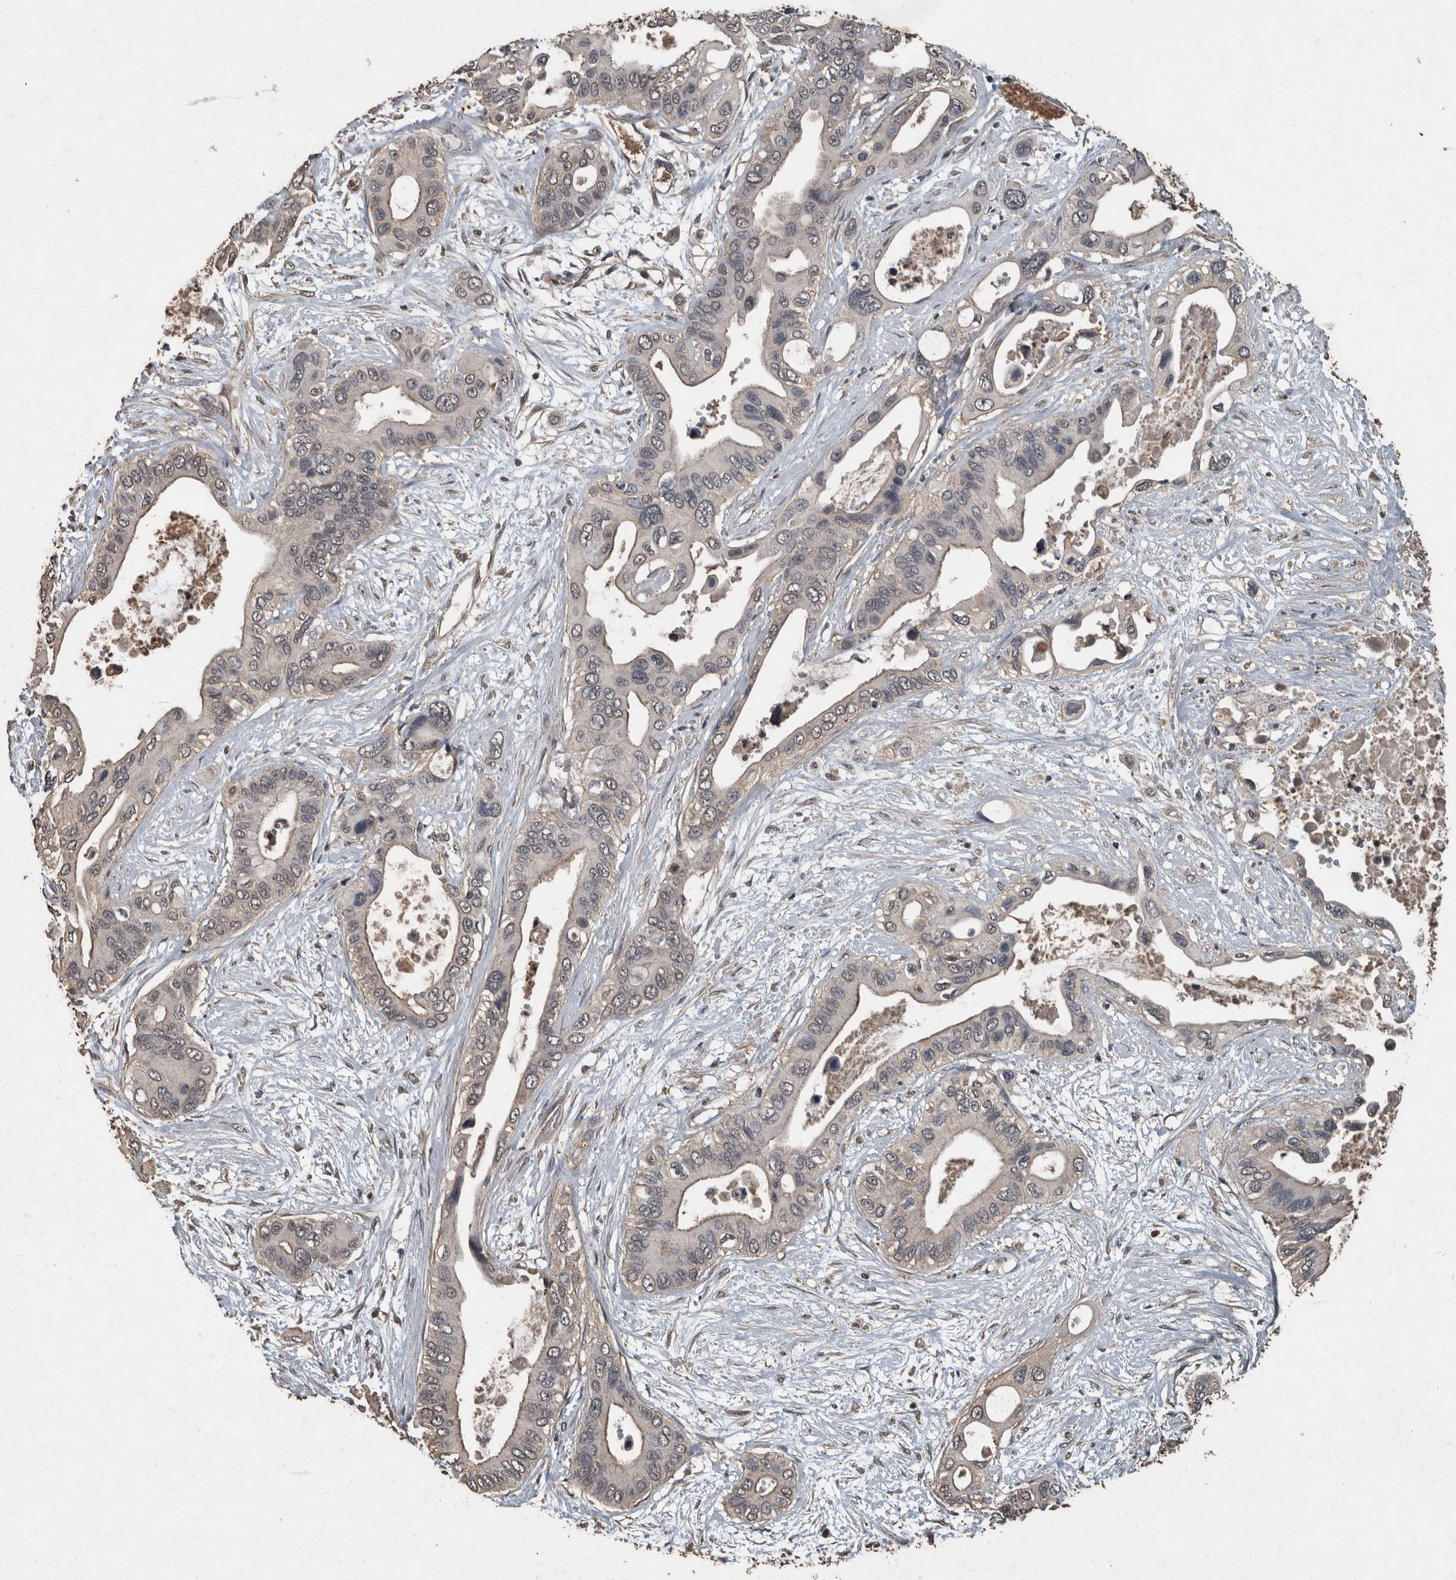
{"staining": {"intensity": "negative", "quantity": "none", "location": "none"}, "tissue": "pancreatic cancer", "cell_type": "Tumor cells", "image_type": "cancer", "snomed": [{"axis": "morphology", "description": "Adenocarcinoma, NOS"}, {"axis": "topography", "description": "Pancreas"}], "caption": "Pancreatic cancer (adenocarcinoma) was stained to show a protein in brown. There is no significant staining in tumor cells.", "gene": "FGFRL1", "patient": {"sex": "male", "age": 66}}